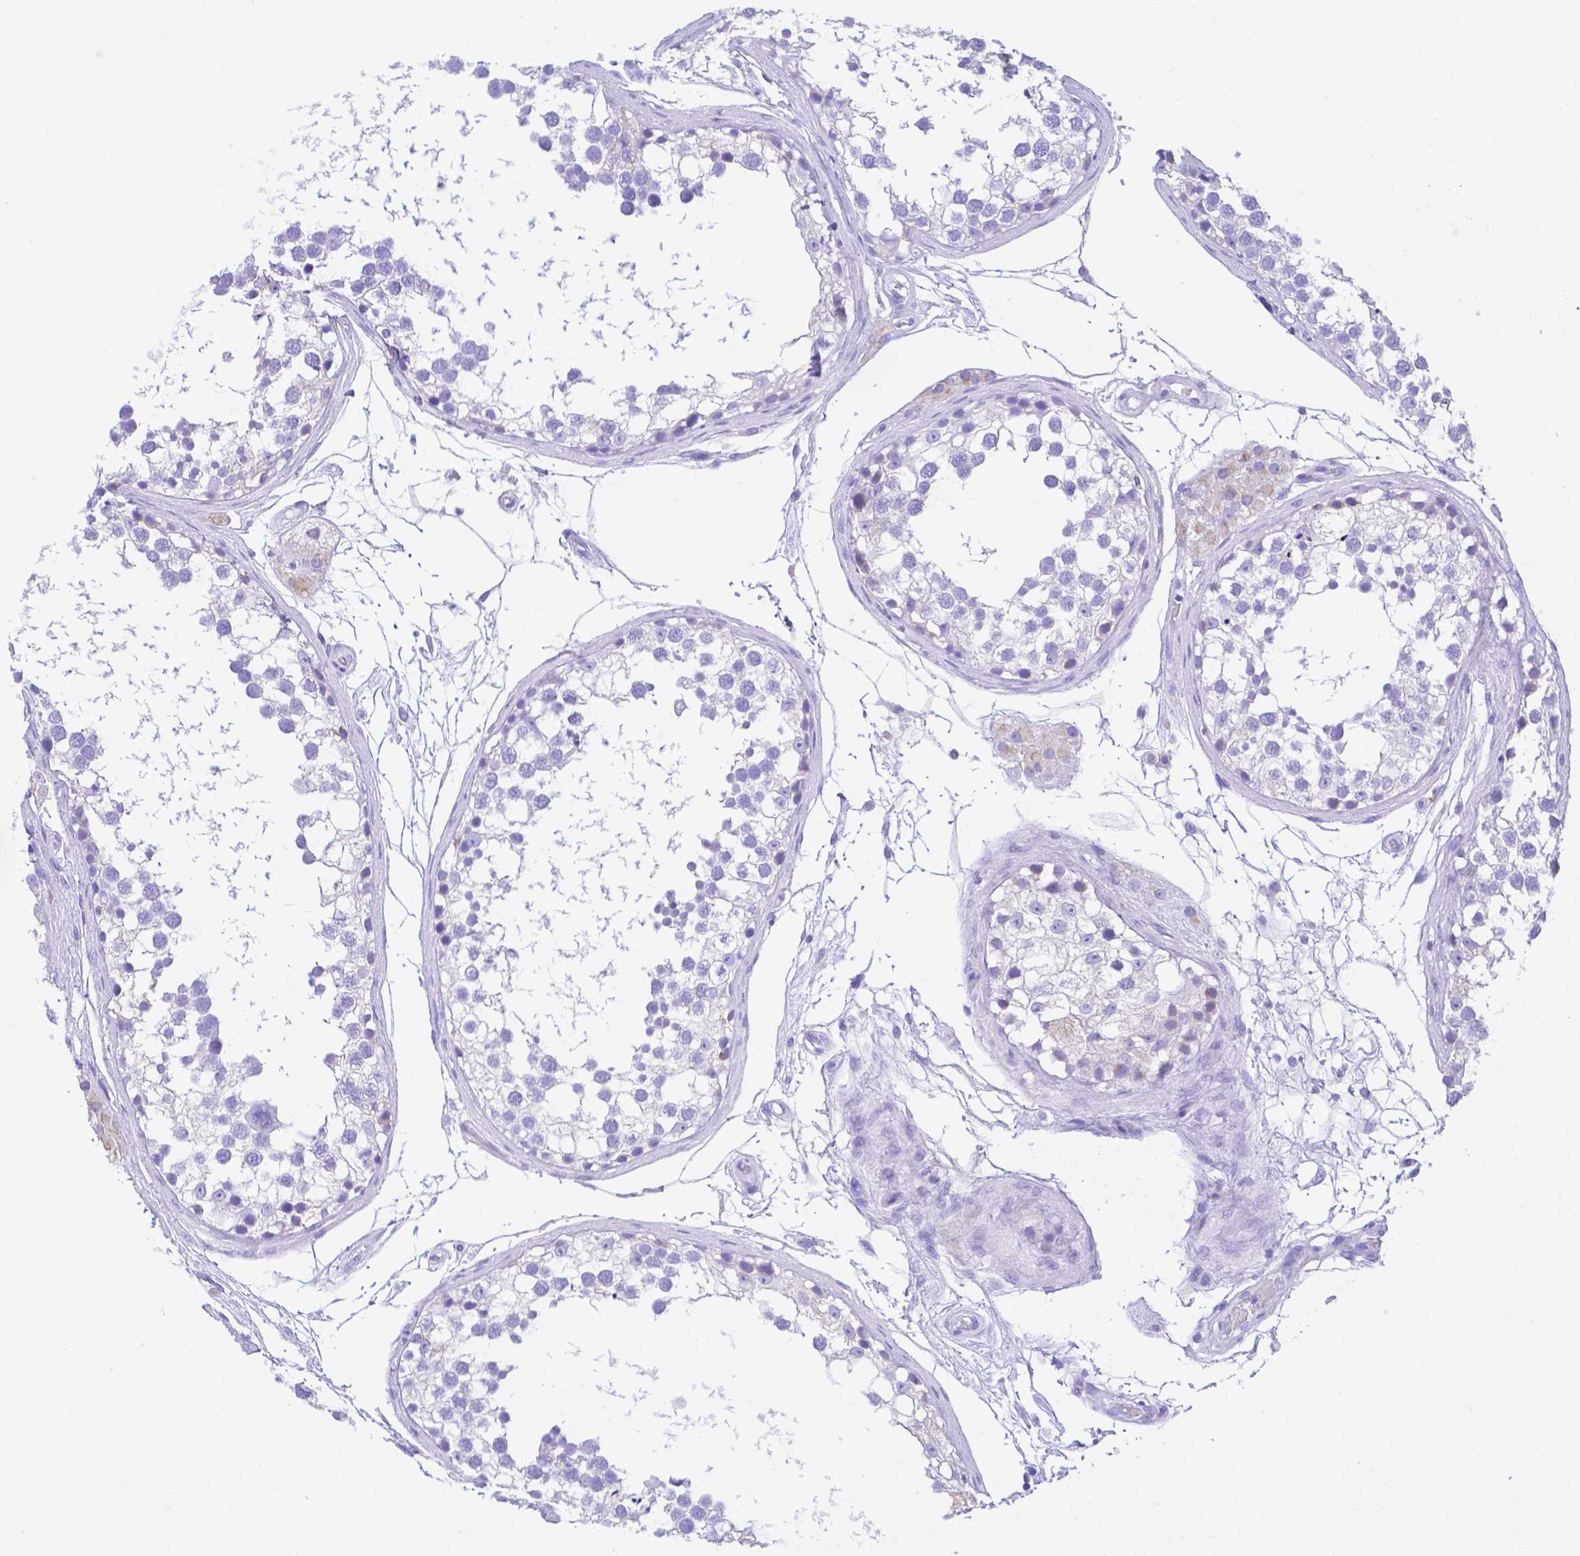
{"staining": {"intensity": "negative", "quantity": "none", "location": "none"}, "tissue": "testis", "cell_type": "Cells in seminiferous ducts", "image_type": "normal", "snomed": [{"axis": "morphology", "description": "Normal tissue, NOS"}, {"axis": "morphology", "description": "Seminoma, NOS"}, {"axis": "topography", "description": "Testis"}], "caption": "DAB immunohistochemical staining of benign testis shows no significant expression in cells in seminiferous ducts. Brightfield microscopy of IHC stained with DAB (brown) and hematoxylin (blue), captured at high magnification.", "gene": "SMR3A", "patient": {"sex": "male", "age": 65}}